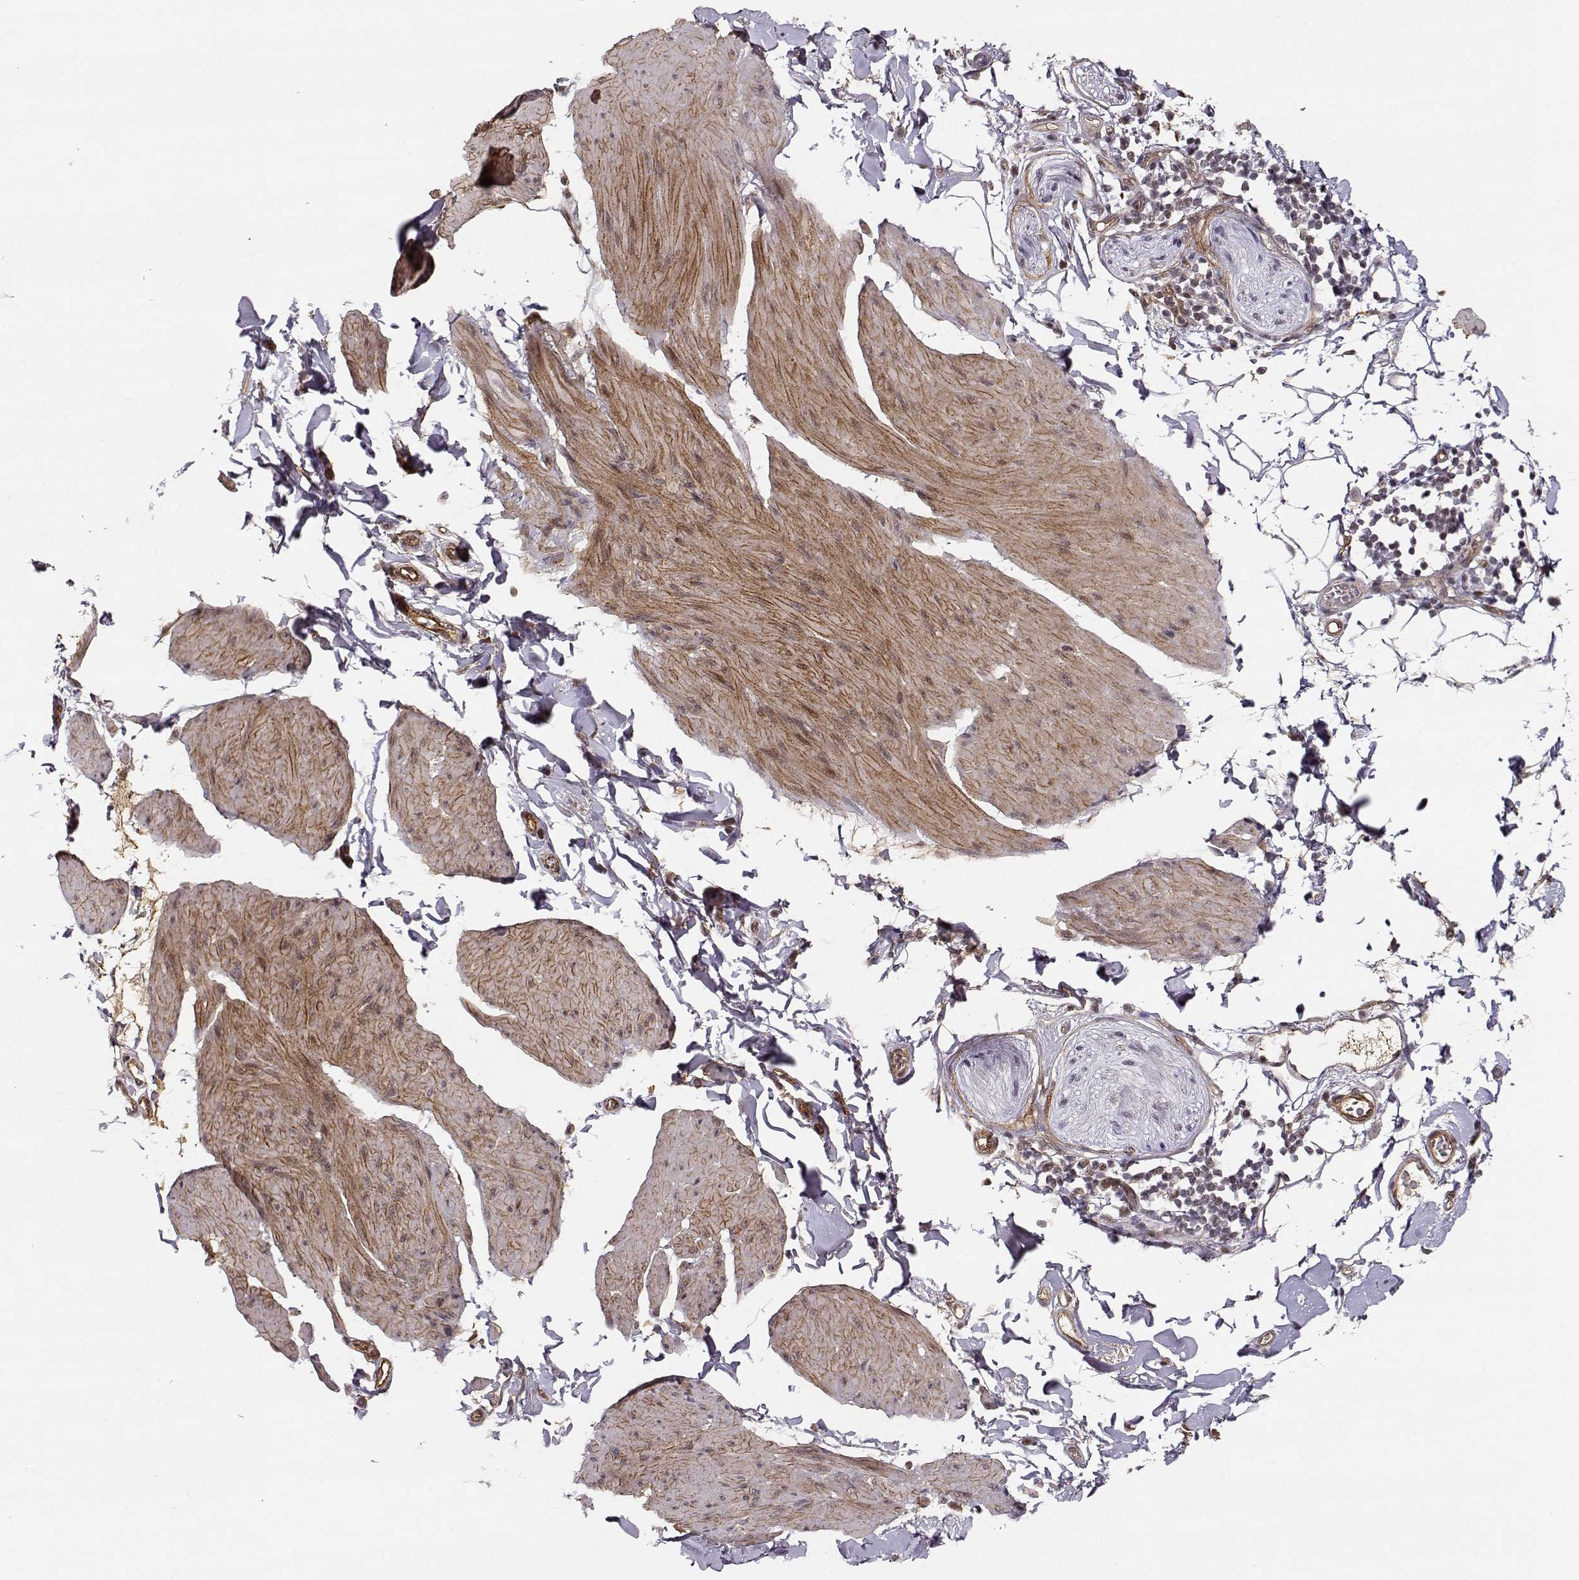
{"staining": {"intensity": "moderate", "quantity": "25%-75%", "location": "cytoplasmic/membranous"}, "tissue": "smooth muscle", "cell_type": "Smooth muscle cells", "image_type": "normal", "snomed": [{"axis": "morphology", "description": "Normal tissue, NOS"}, {"axis": "topography", "description": "Adipose tissue"}, {"axis": "topography", "description": "Smooth muscle"}, {"axis": "topography", "description": "Peripheral nerve tissue"}], "caption": "High-magnification brightfield microscopy of normal smooth muscle stained with DAB (brown) and counterstained with hematoxylin (blue). smooth muscle cells exhibit moderate cytoplasmic/membranous expression is identified in about25%-75% of cells.", "gene": "CIR1", "patient": {"sex": "male", "age": 83}}